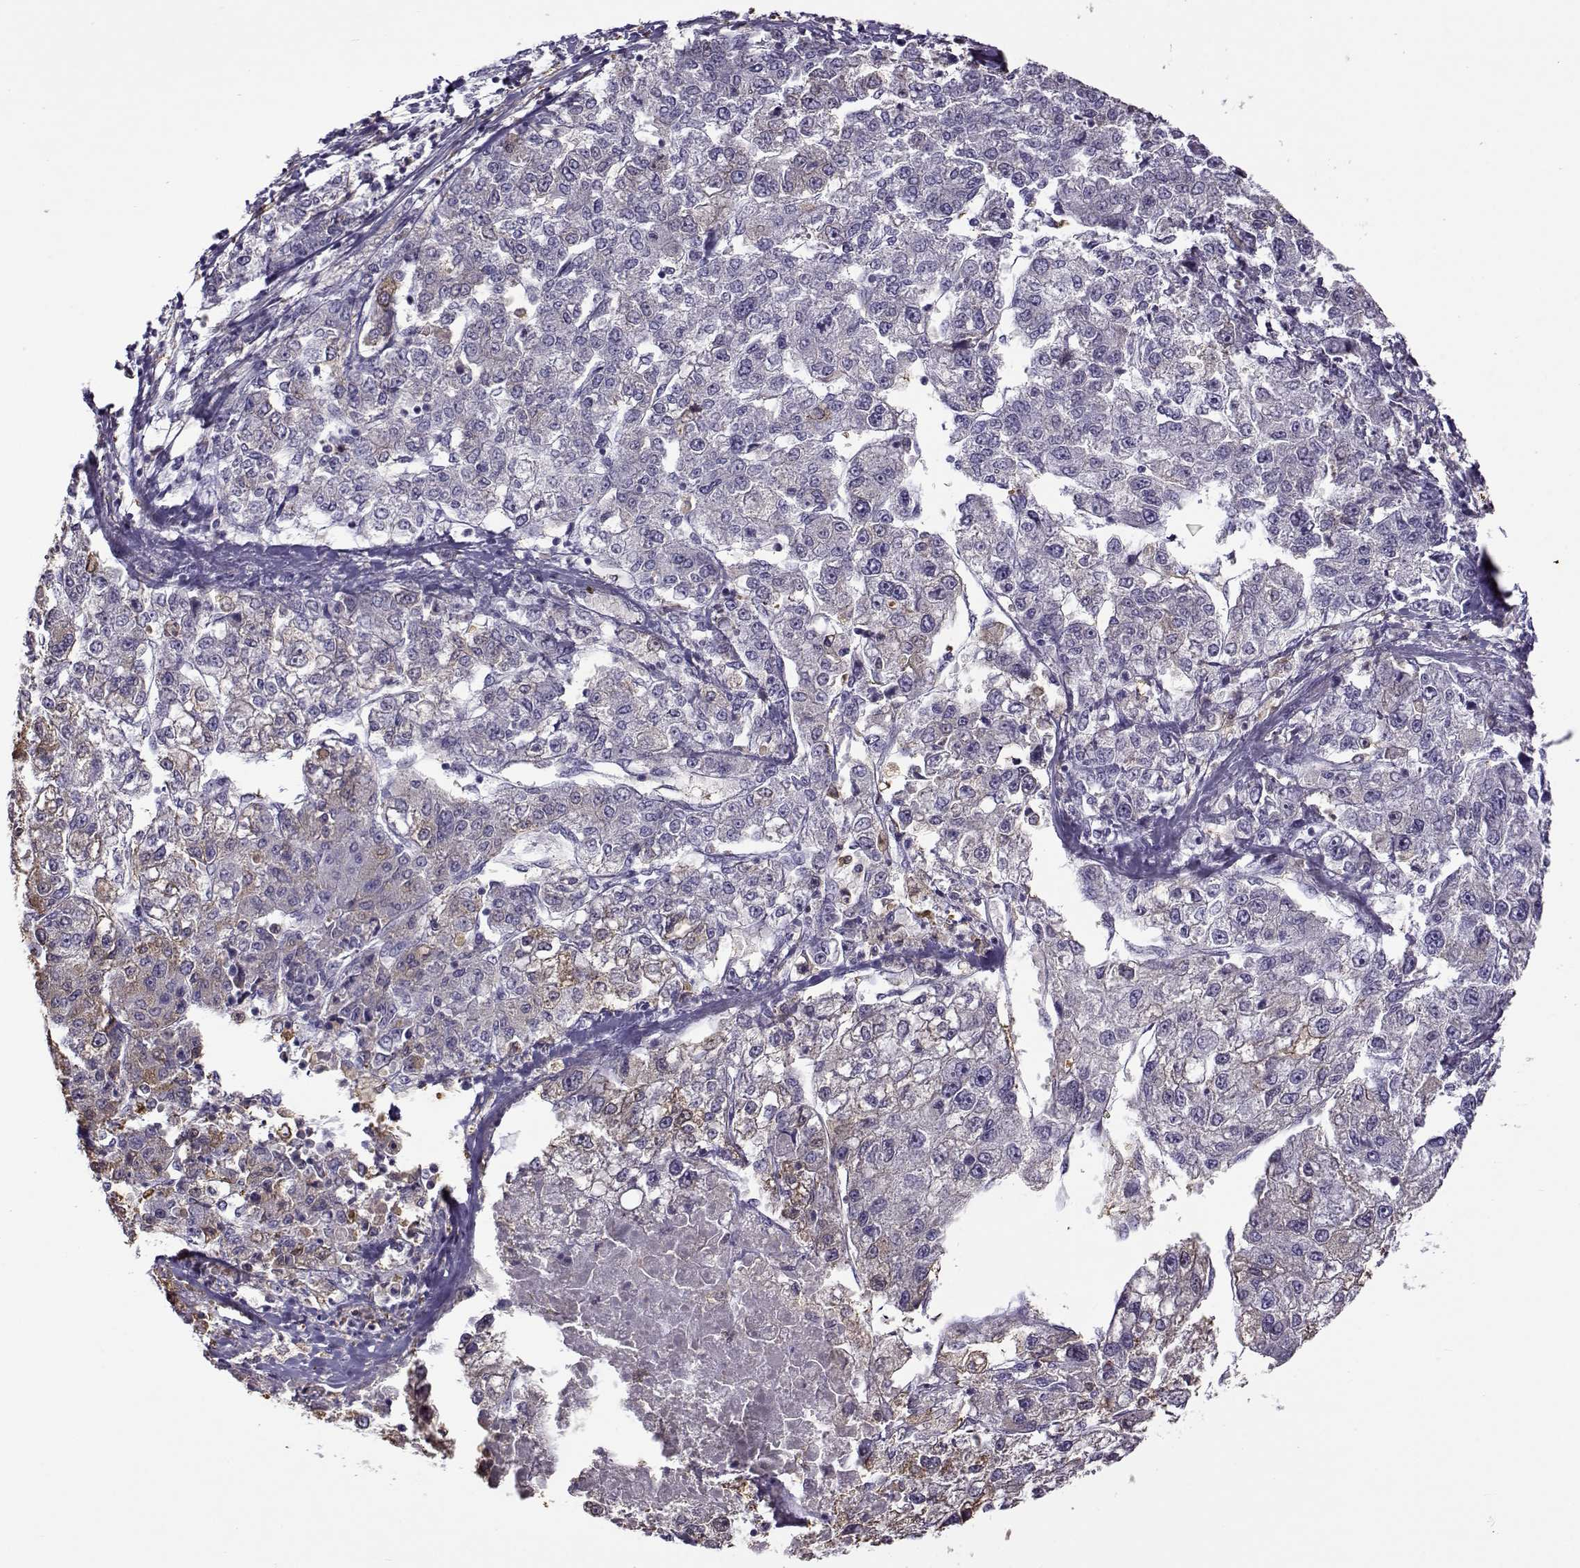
{"staining": {"intensity": "weak", "quantity": "<25%", "location": "cytoplasmic/membranous"}, "tissue": "liver cancer", "cell_type": "Tumor cells", "image_type": "cancer", "snomed": [{"axis": "morphology", "description": "Carcinoma, Hepatocellular, NOS"}, {"axis": "topography", "description": "Liver"}], "caption": "Tumor cells are negative for brown protein staining in liver cancer.", "gene": "UCP3", "patient": {"sex": "male", "age": 56}}